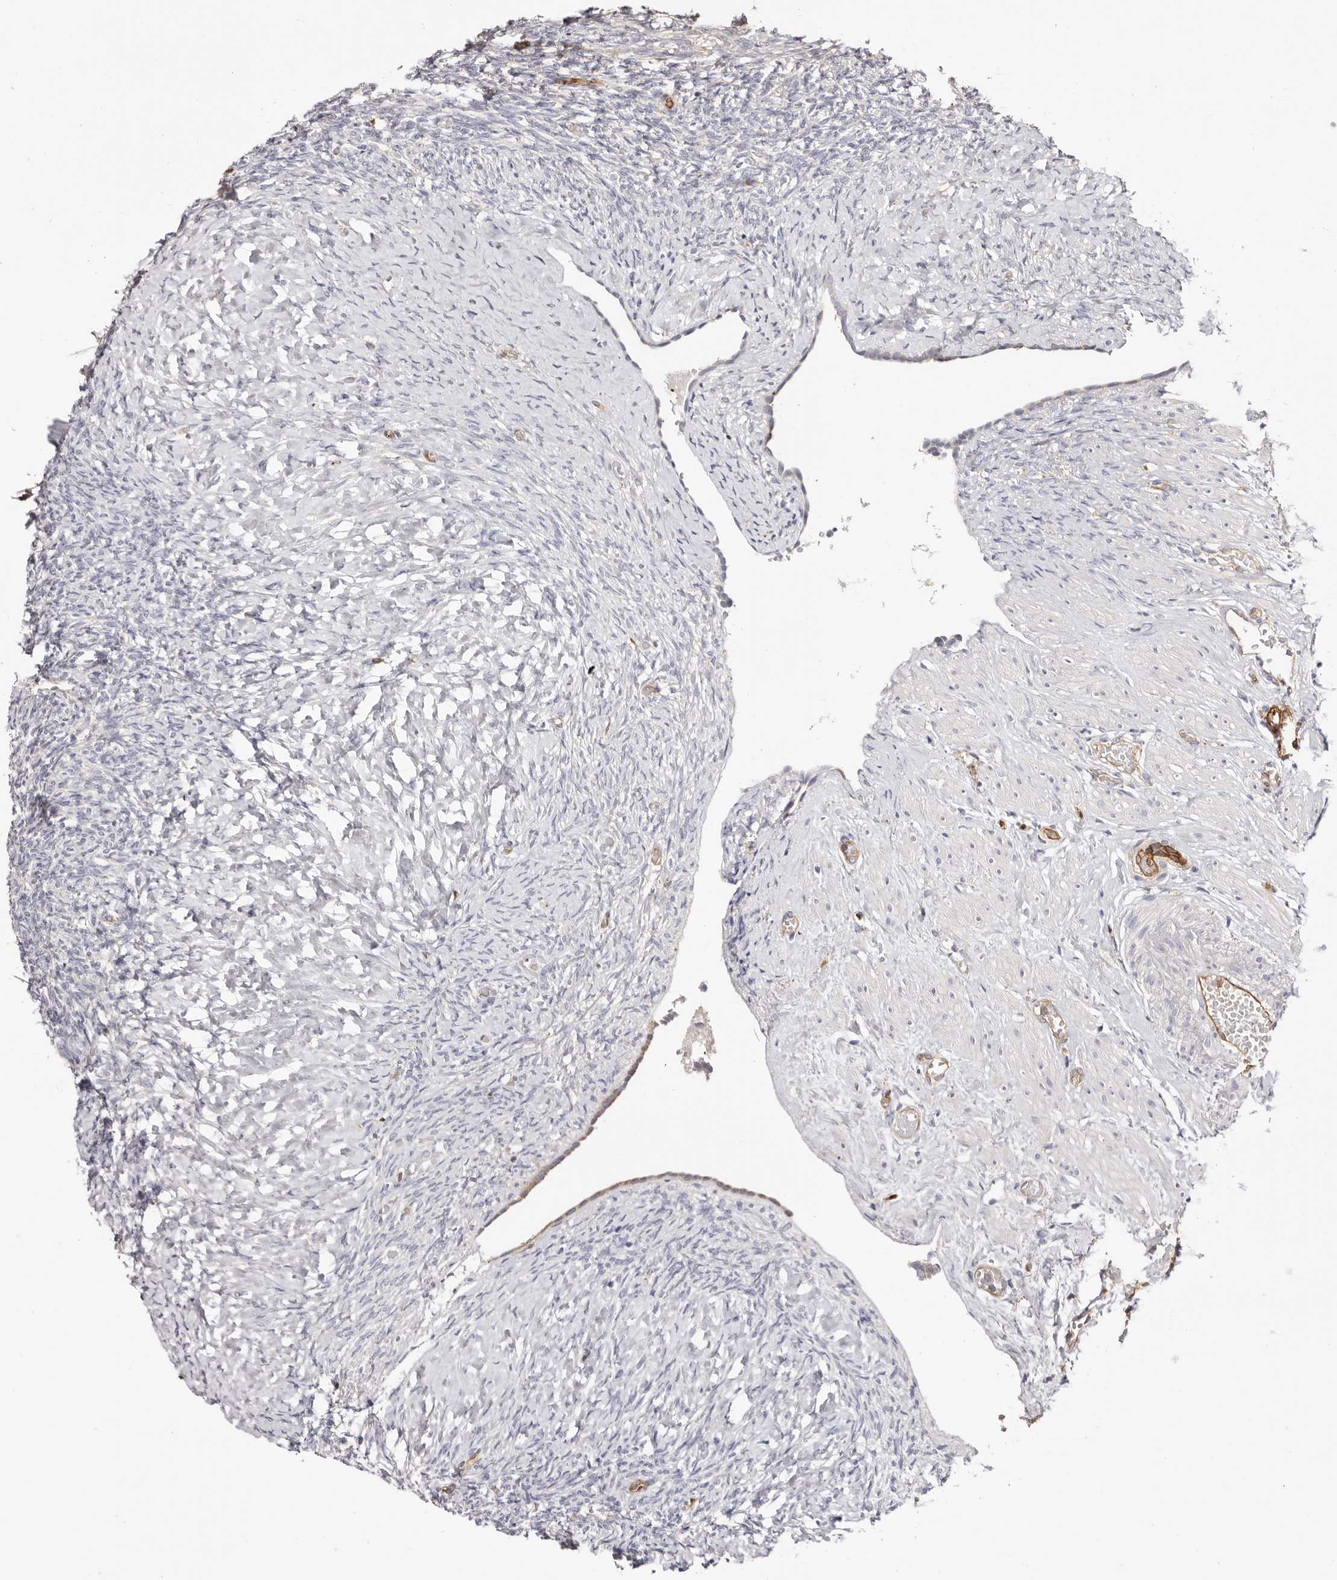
{"staining": {"intensity": "negative", "quantity": "none", "location": "none"}, "tissue": "ovary", "cell_type": "Ovarian stroma cells", "image_type": "normal", "snomed": [{"axis": "morphology", "description": "Normal tissue, NOS"}, {"axis": "topography", "description": "Ovary"}], "caption": "High power microscopy image of an IHC micrograph of normal ovary, revealing no significant expression in ovarian stroma cells.", "gene": "LAP3", "patient": {"sex": "female", "age": 41}}